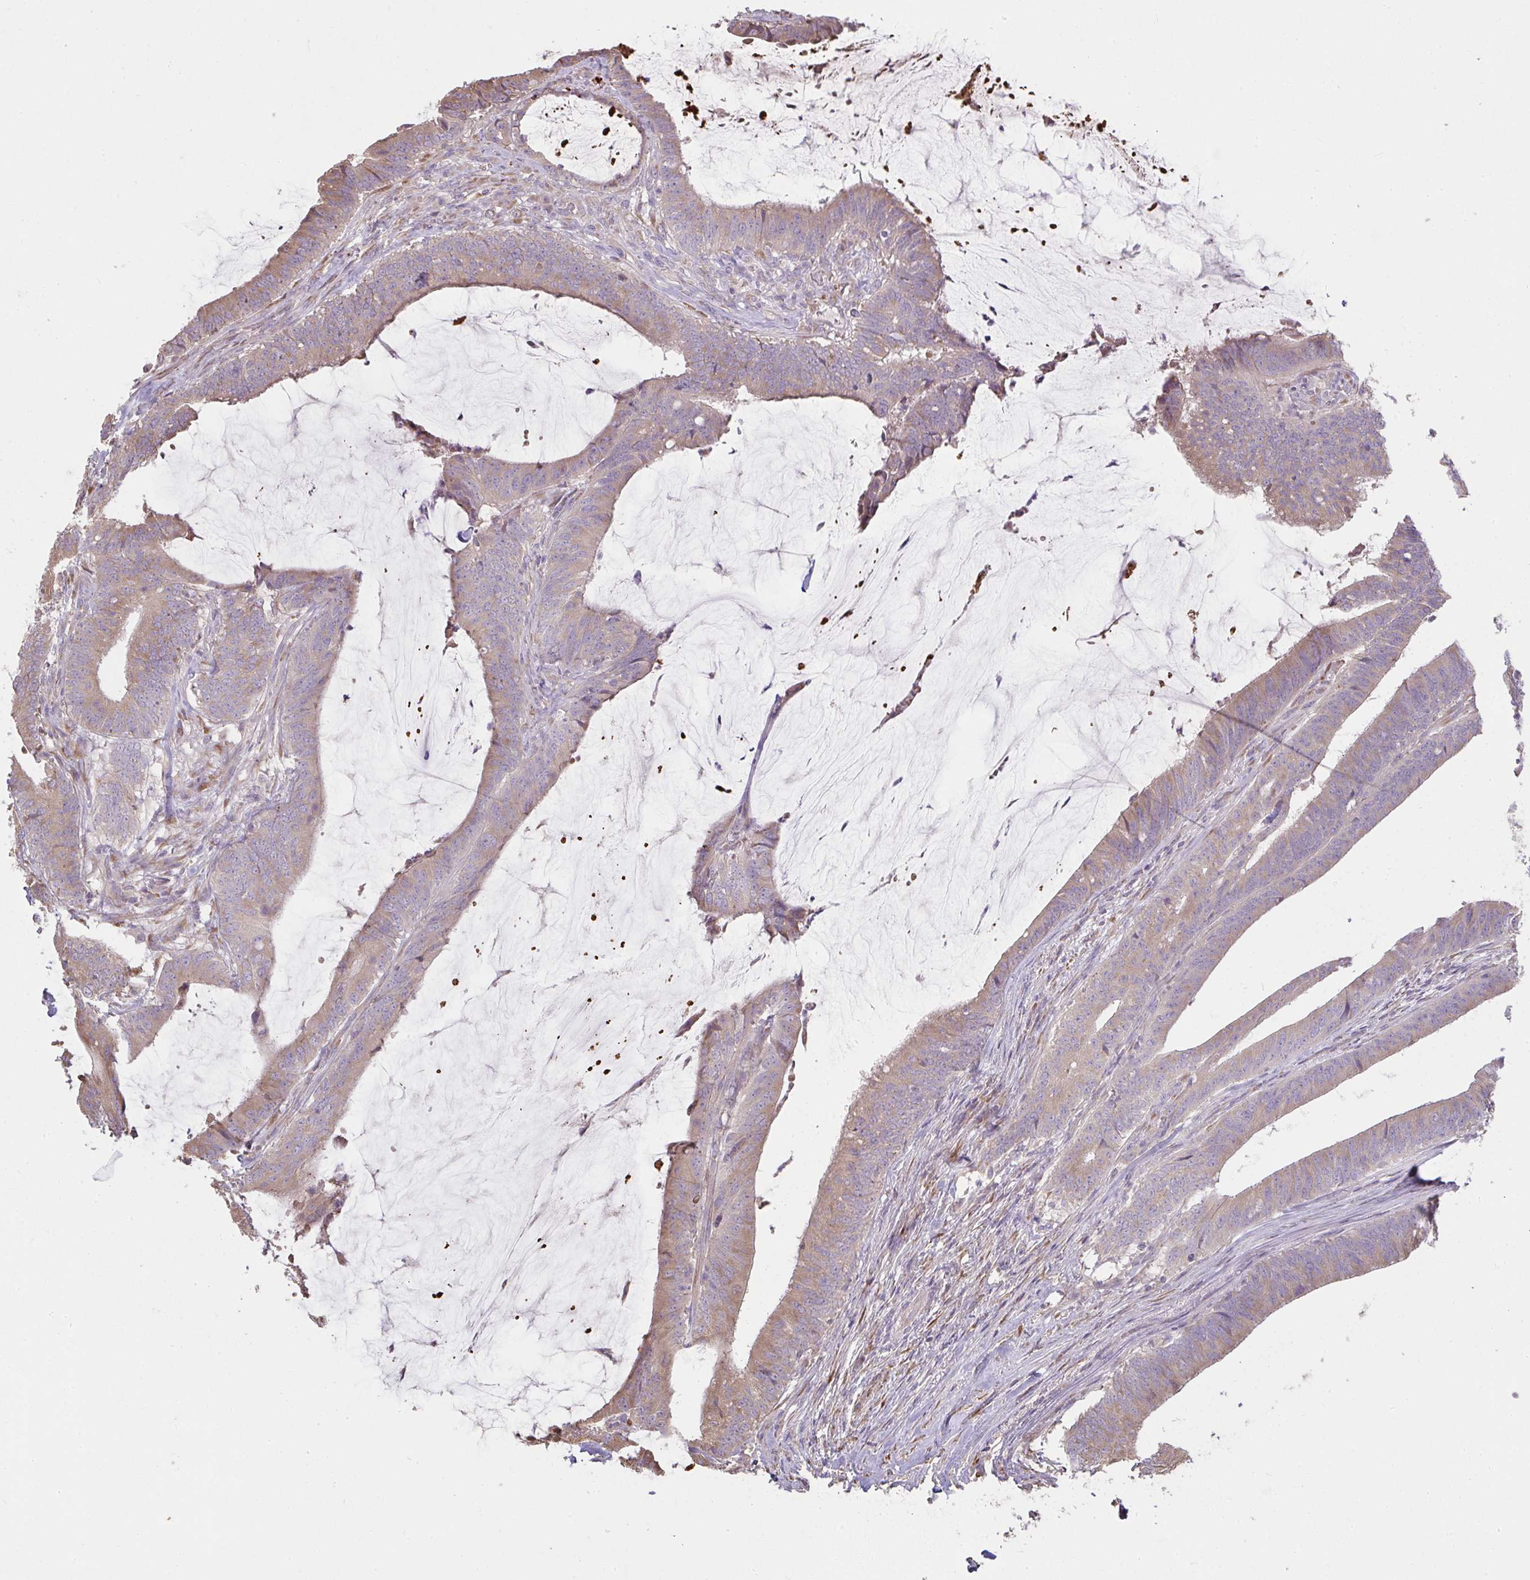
{"staining": {"intensity": "moderate", "quantity": ">75%", "location": "cytoplasmic/membranous"}, "tissue": "colorectal cancer", "cell_type": "Tumor cells", "image_type": "cancer", "snomed": [{"axis": "morphology", "description": "Adenocarcinoma, NOS"}, {"axis": "topography", "description": "Colon"}], "caption": "Moderate cytoplasmic/membranous protein positivity is identified in approximately >75% of tumor cells in colorectal adenocarcinoma.", "gene": "BRINP3", "patient": {"sex": "female", "age": 43}}